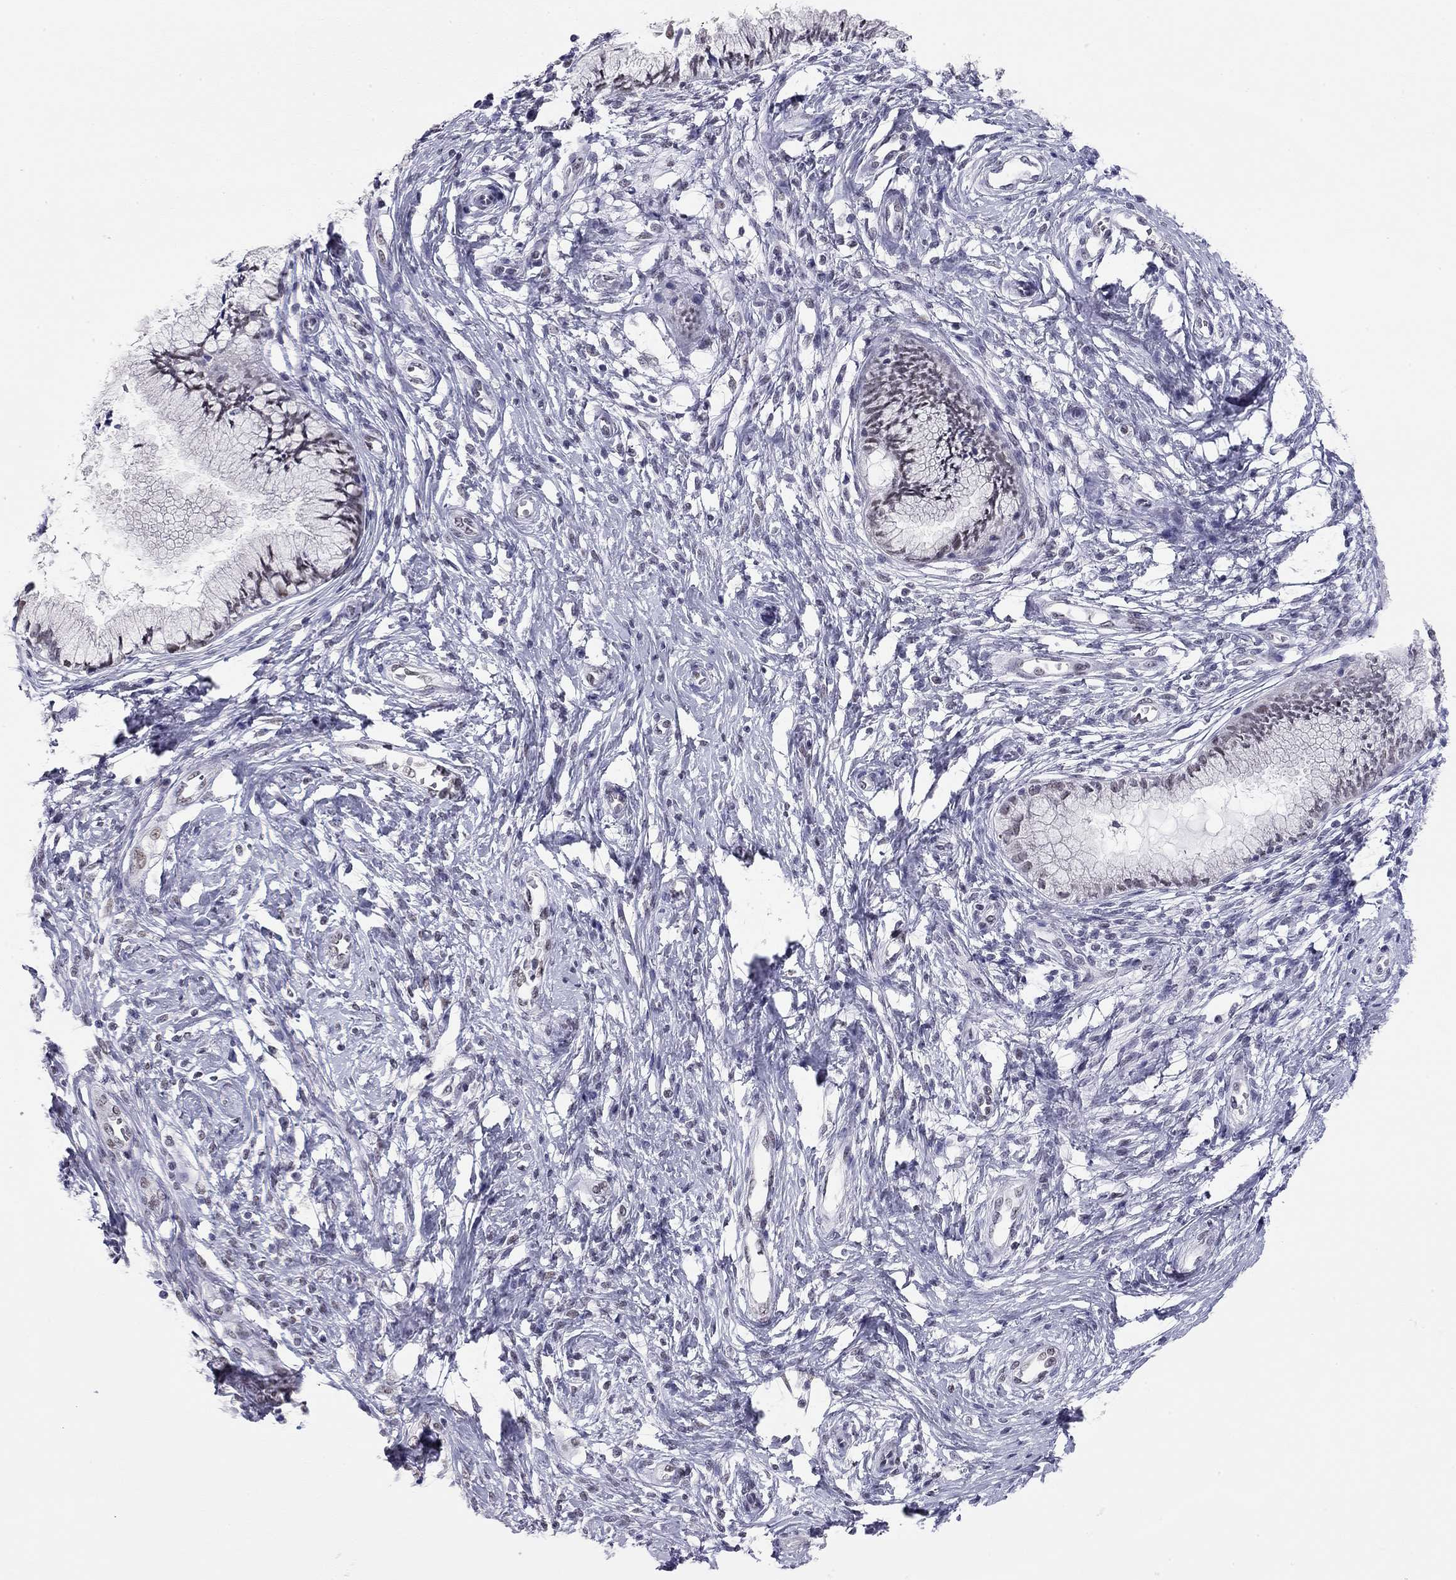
{"staining": {"intensity": "weak", "quantity": ">75%", "location": "nuclear"}, "tissue": "cervical cancer", "cell_type": "Tumor cells", "image_type": "cancer", "snomed": [{"axis": "morphology", "description": "Normal tissue, NOS"}, {"axis": "morphology", "description": "Squamous cell carcinoma, NOS"}, {"axis": "topography", "description": "Cervix"}], "caption": "Human cervical cancer stained for a protein (brown) reveals weak nuclear positive staining in about >75% of tumor cells.", "gene": "DOT1L", "patient": {"sex": "female", "age": 39}}